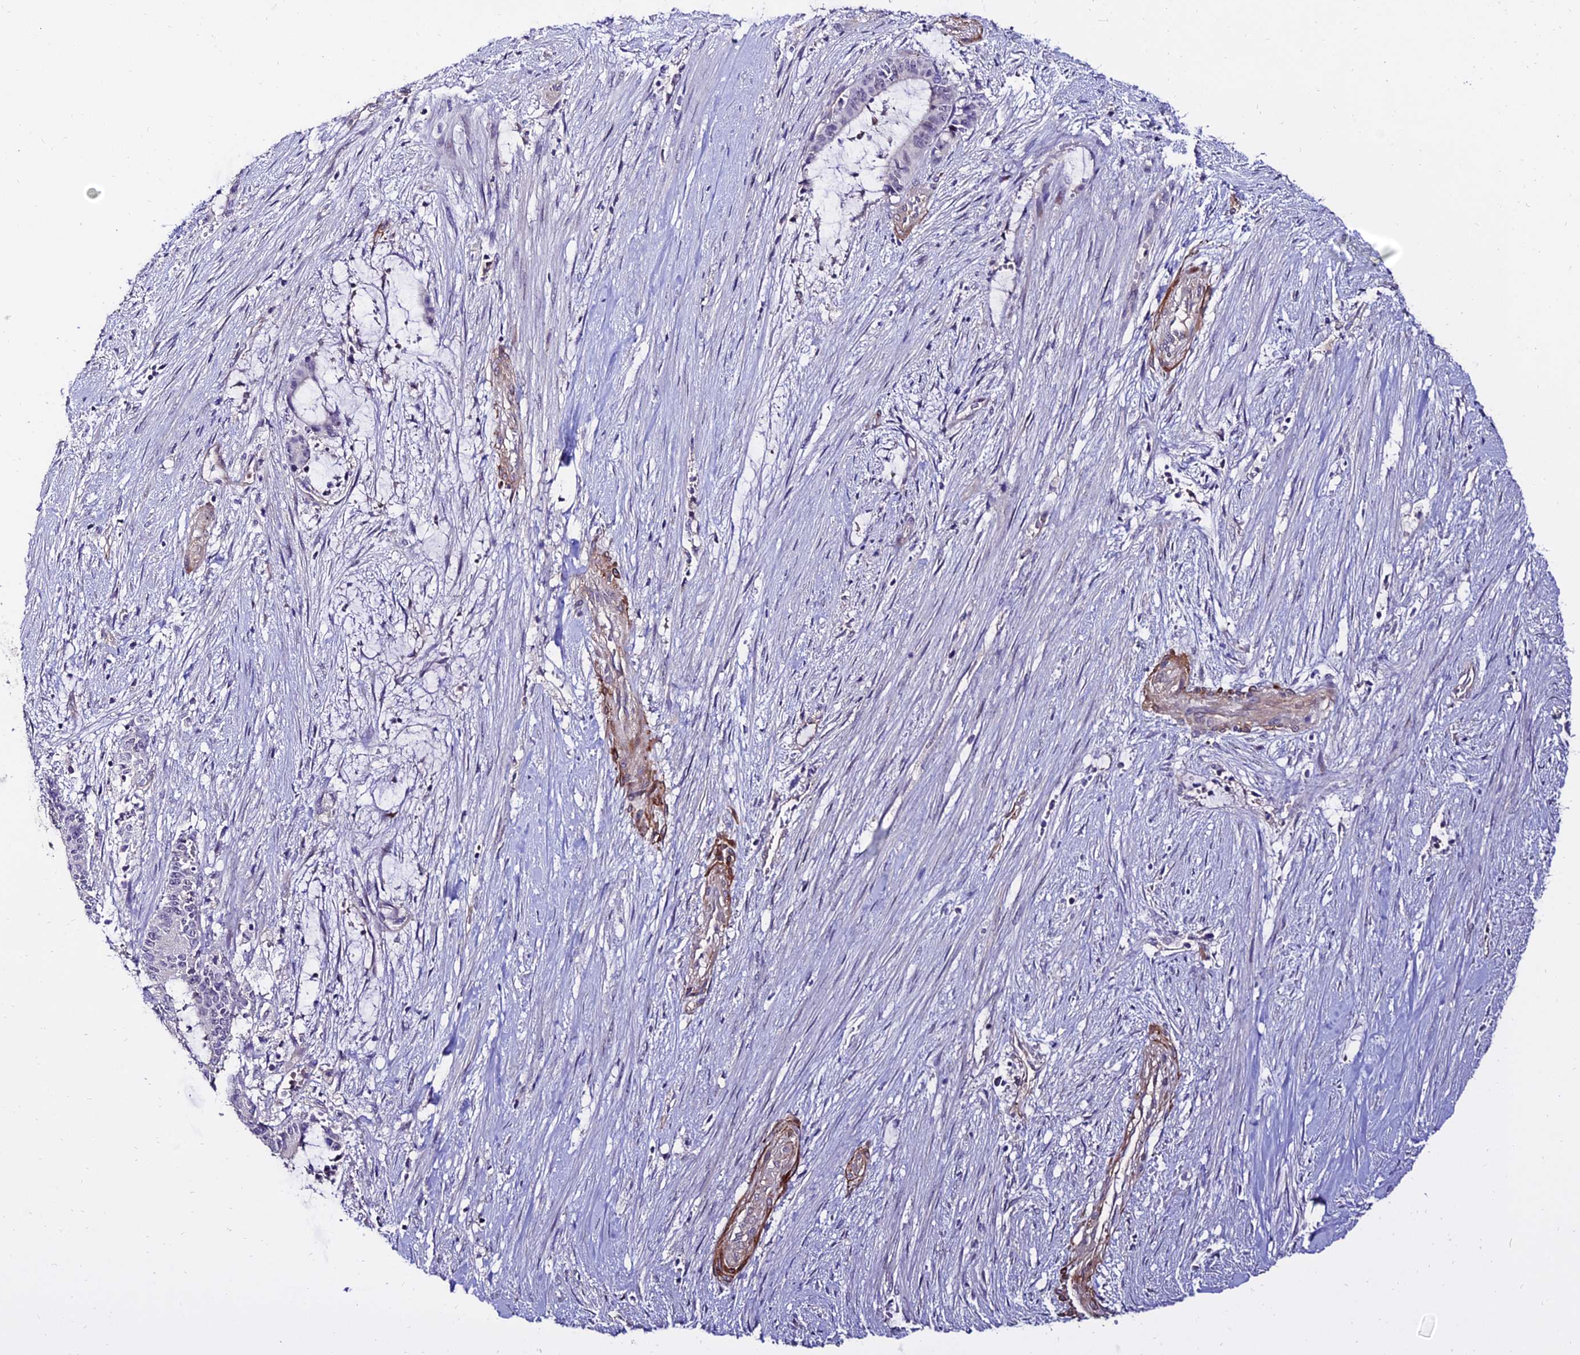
{"staining": {"intensity": "negative", "quantity": "none", "location": "none"}, "tissue": "liver cancer", "cell_type": "Tumor cells", "image_type": "cancer", "snomed": [{"axis": "morphology", "description": "Normal tissue, NOS"}, {"axis": "morphology", "description": "Cholangiocarcinoma"}, {"axis": "topography", "description": "Liver"}, {"axis": "topography", "description": "Peripheral nerve tissue"}], "caption": "IHC image of neoplastic tissue: liver cancer stained with DAB (3,3'-diaminobenzidine) displays no significant protein positivity in tumor cells. (DAB (3,3'-diaminobenzidine) IHC with hematoxylin counter stain).", "gene": "ALDH3B2", "patient": {"sex": "female", "age": 73}}